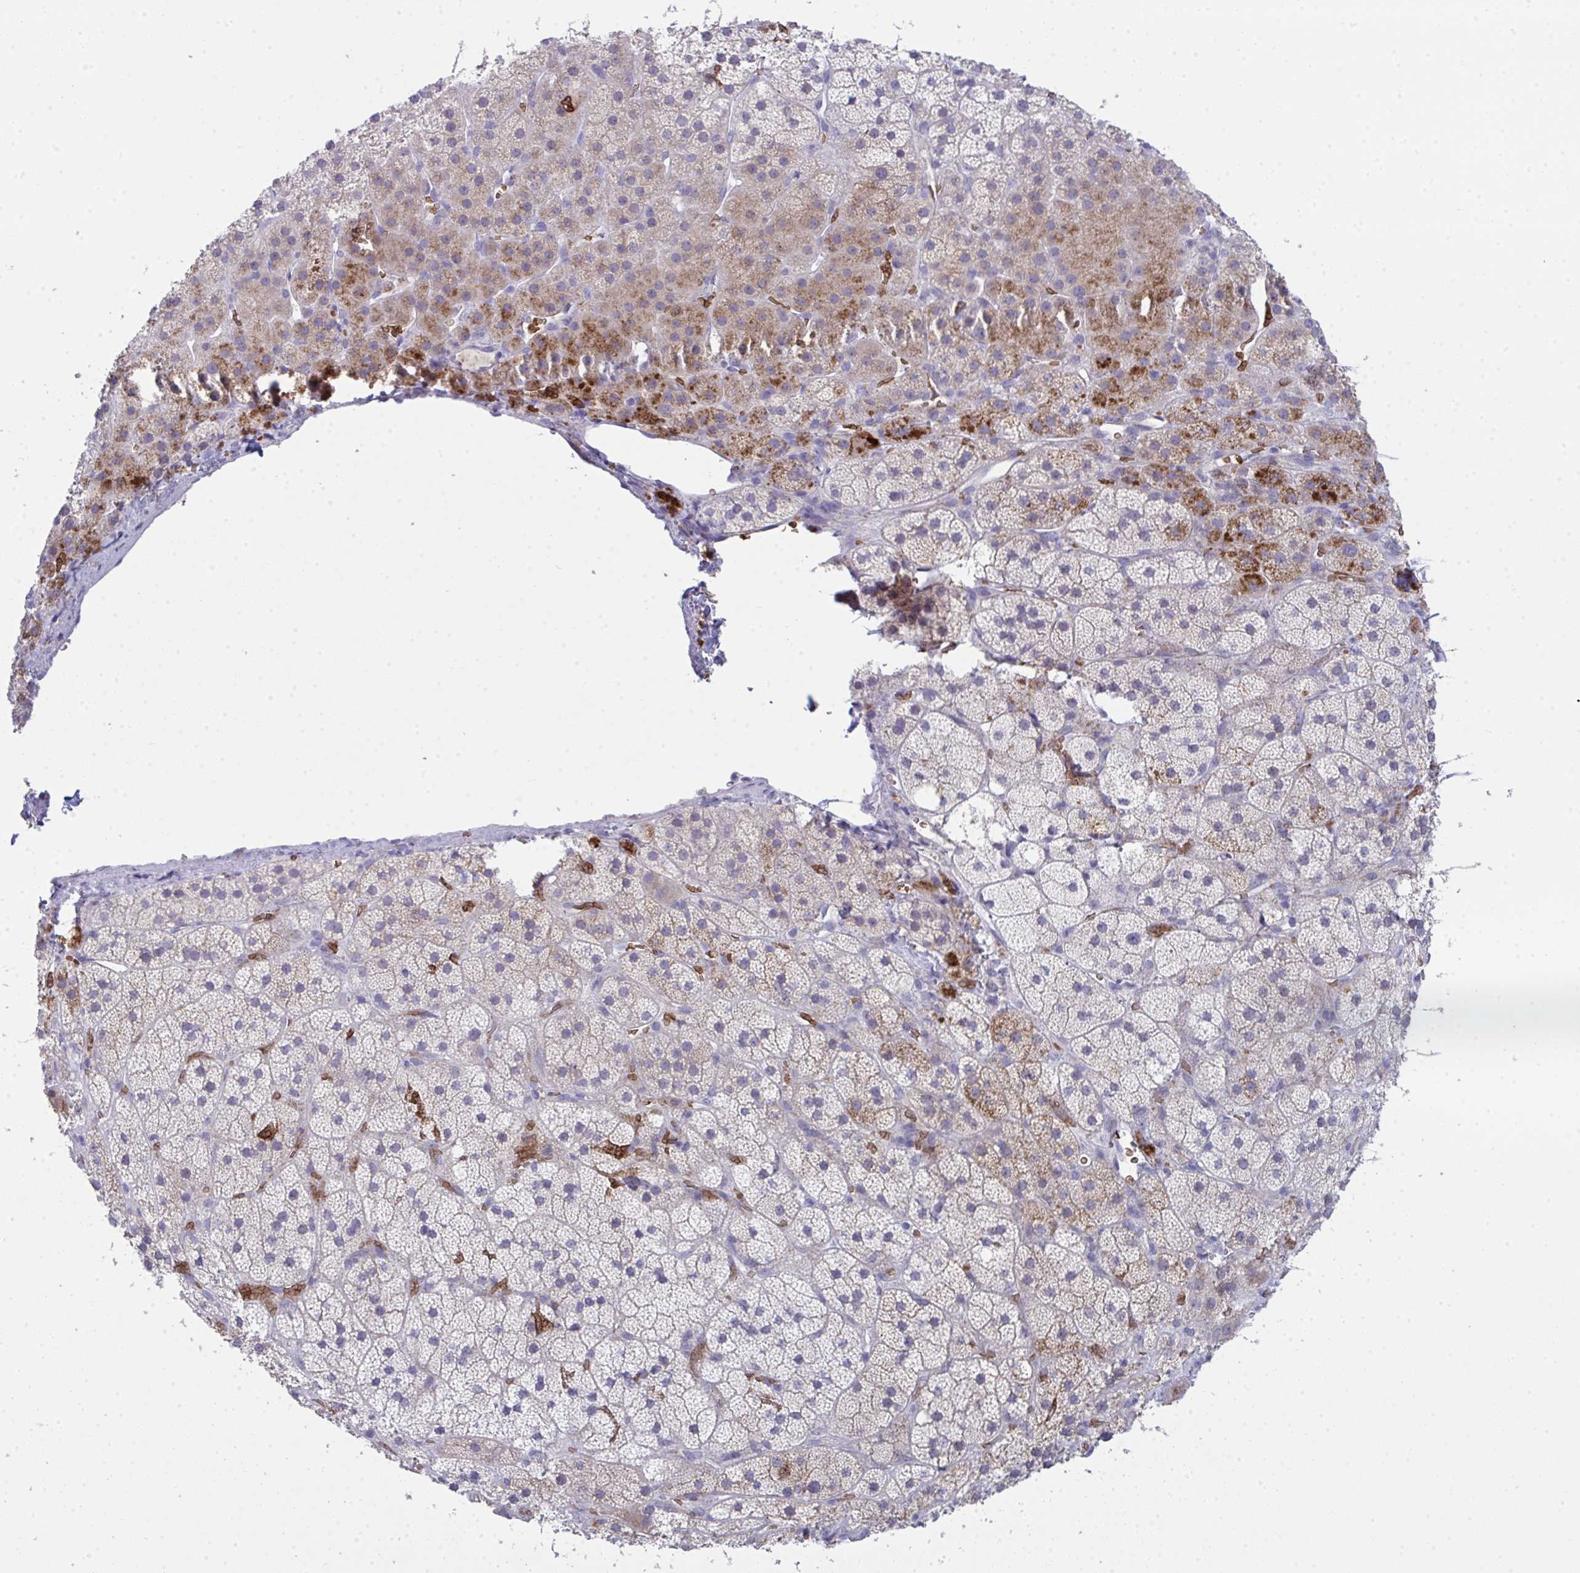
{"staining": {"intensity": "moderate", "quantity": "<25%", "location": "cytoplasmic/membranous"}, "tissue": "adrenal gland", "cell_type": "Glandular cells", "image_type": "normal", "snomed": [{"axis": "morphology", "description": "Normal tissue, NOS"}, {"axis": "topography", "description": "Adrenal gland"}], "caption": "Immunohistochemistry histopathology image of normal adrenal gland stained for a protein (brown), which shows low levels of moderate cytoplasmic/membranous expression in about <25% of glandular cells.", "gene": "SPTB", "patient": {"sex": "male", "age": 57}}